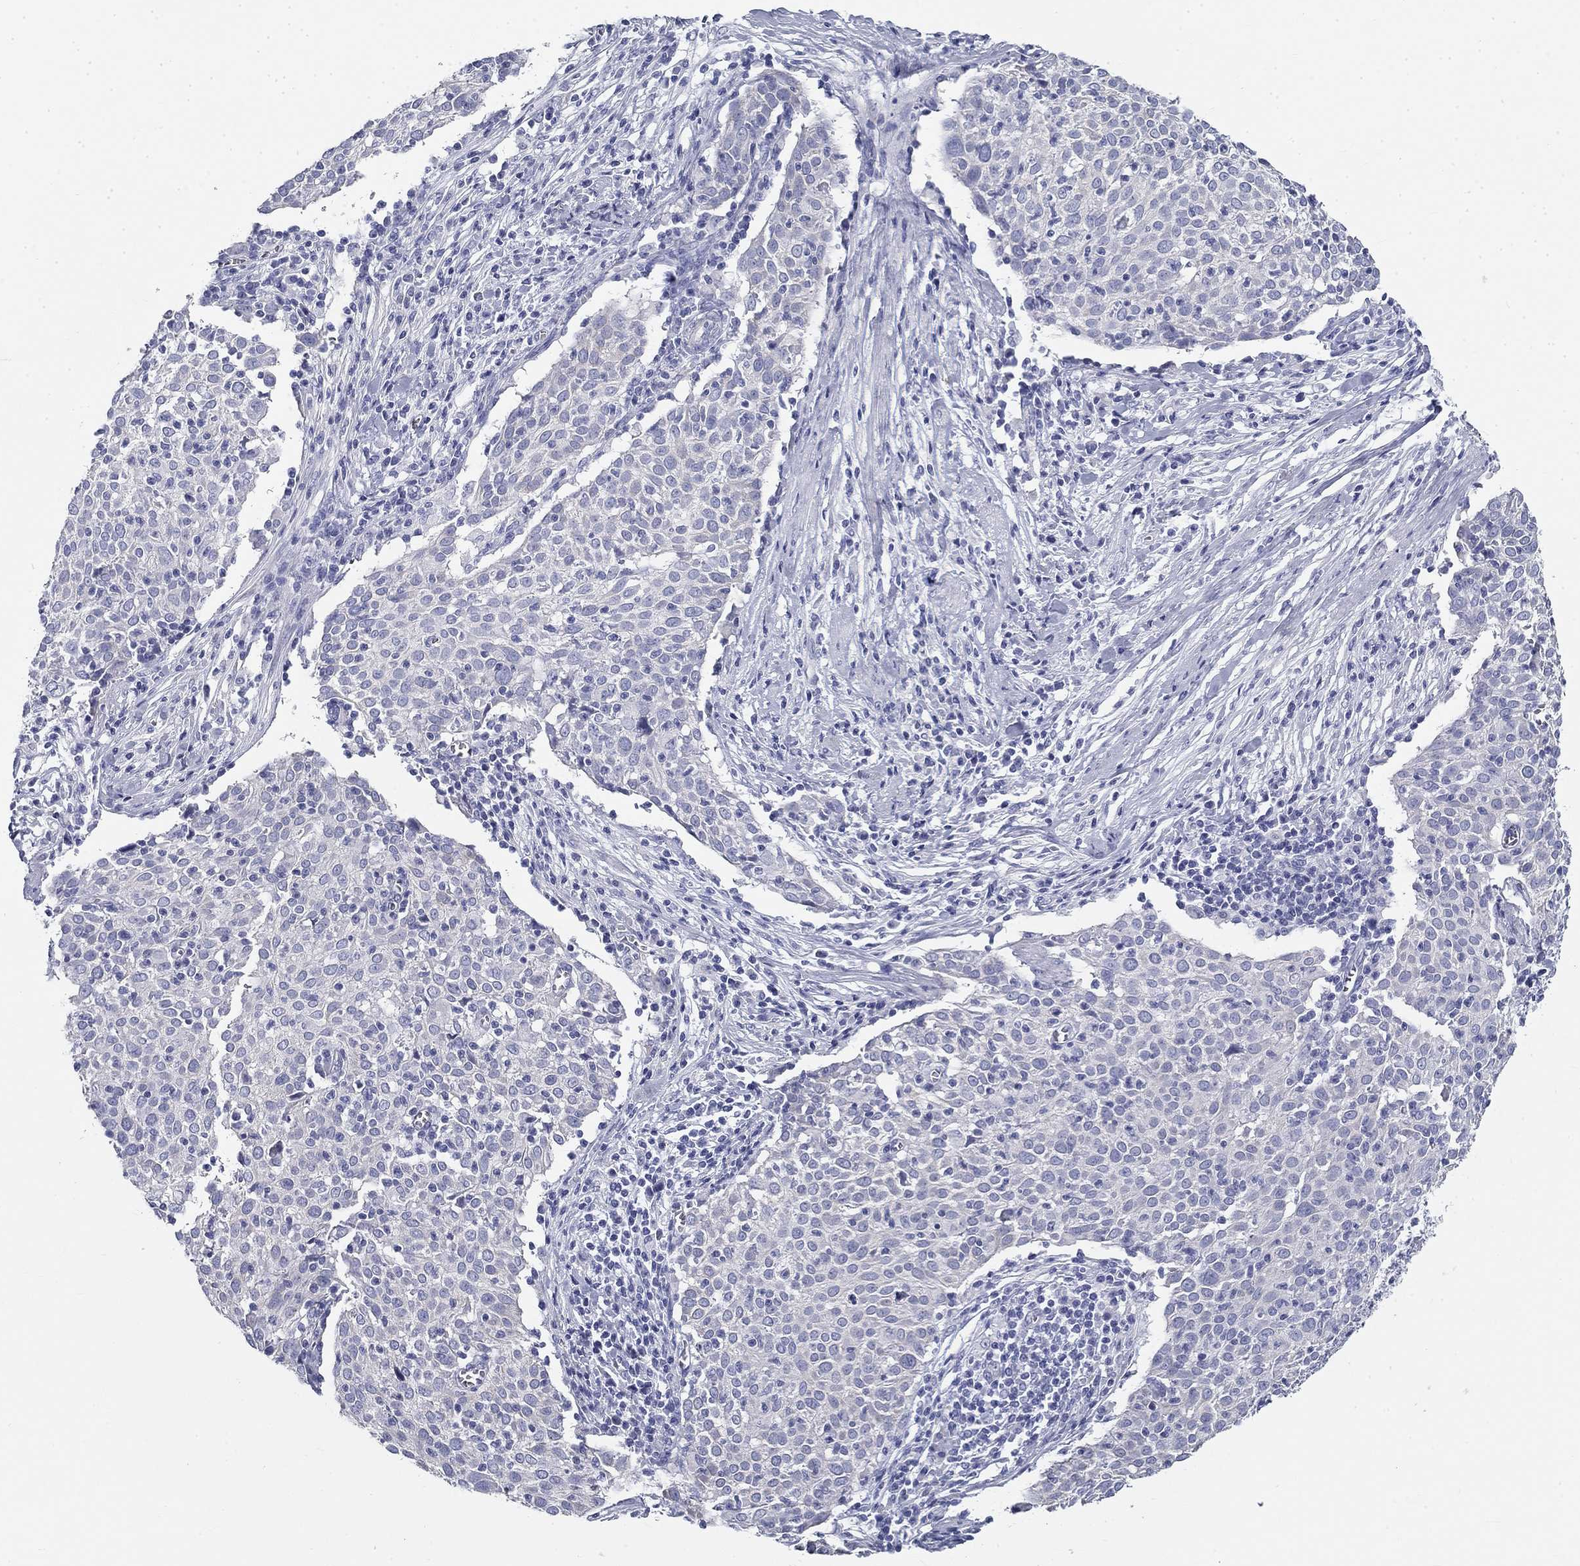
{"staining": {"intensity": "negative", "quantity": "none", "location": "none"}, "tissue": "cervical cancer", "cell_type": "Tumor cells", "image_type": "cancer", "snomed": [{"axis": "morphology", "description": "Squamous cell carcinoma, NOS"}, {"axis": "topography", "description": "Cervix"}], "caption": "Immunohistochemical staining of cervical cancer (squamous cell carcinoma) demonstrates no significant staining in tumor cells.", "gene": "GALNTL5", "patient": {"sex": "female", "age": 39}}